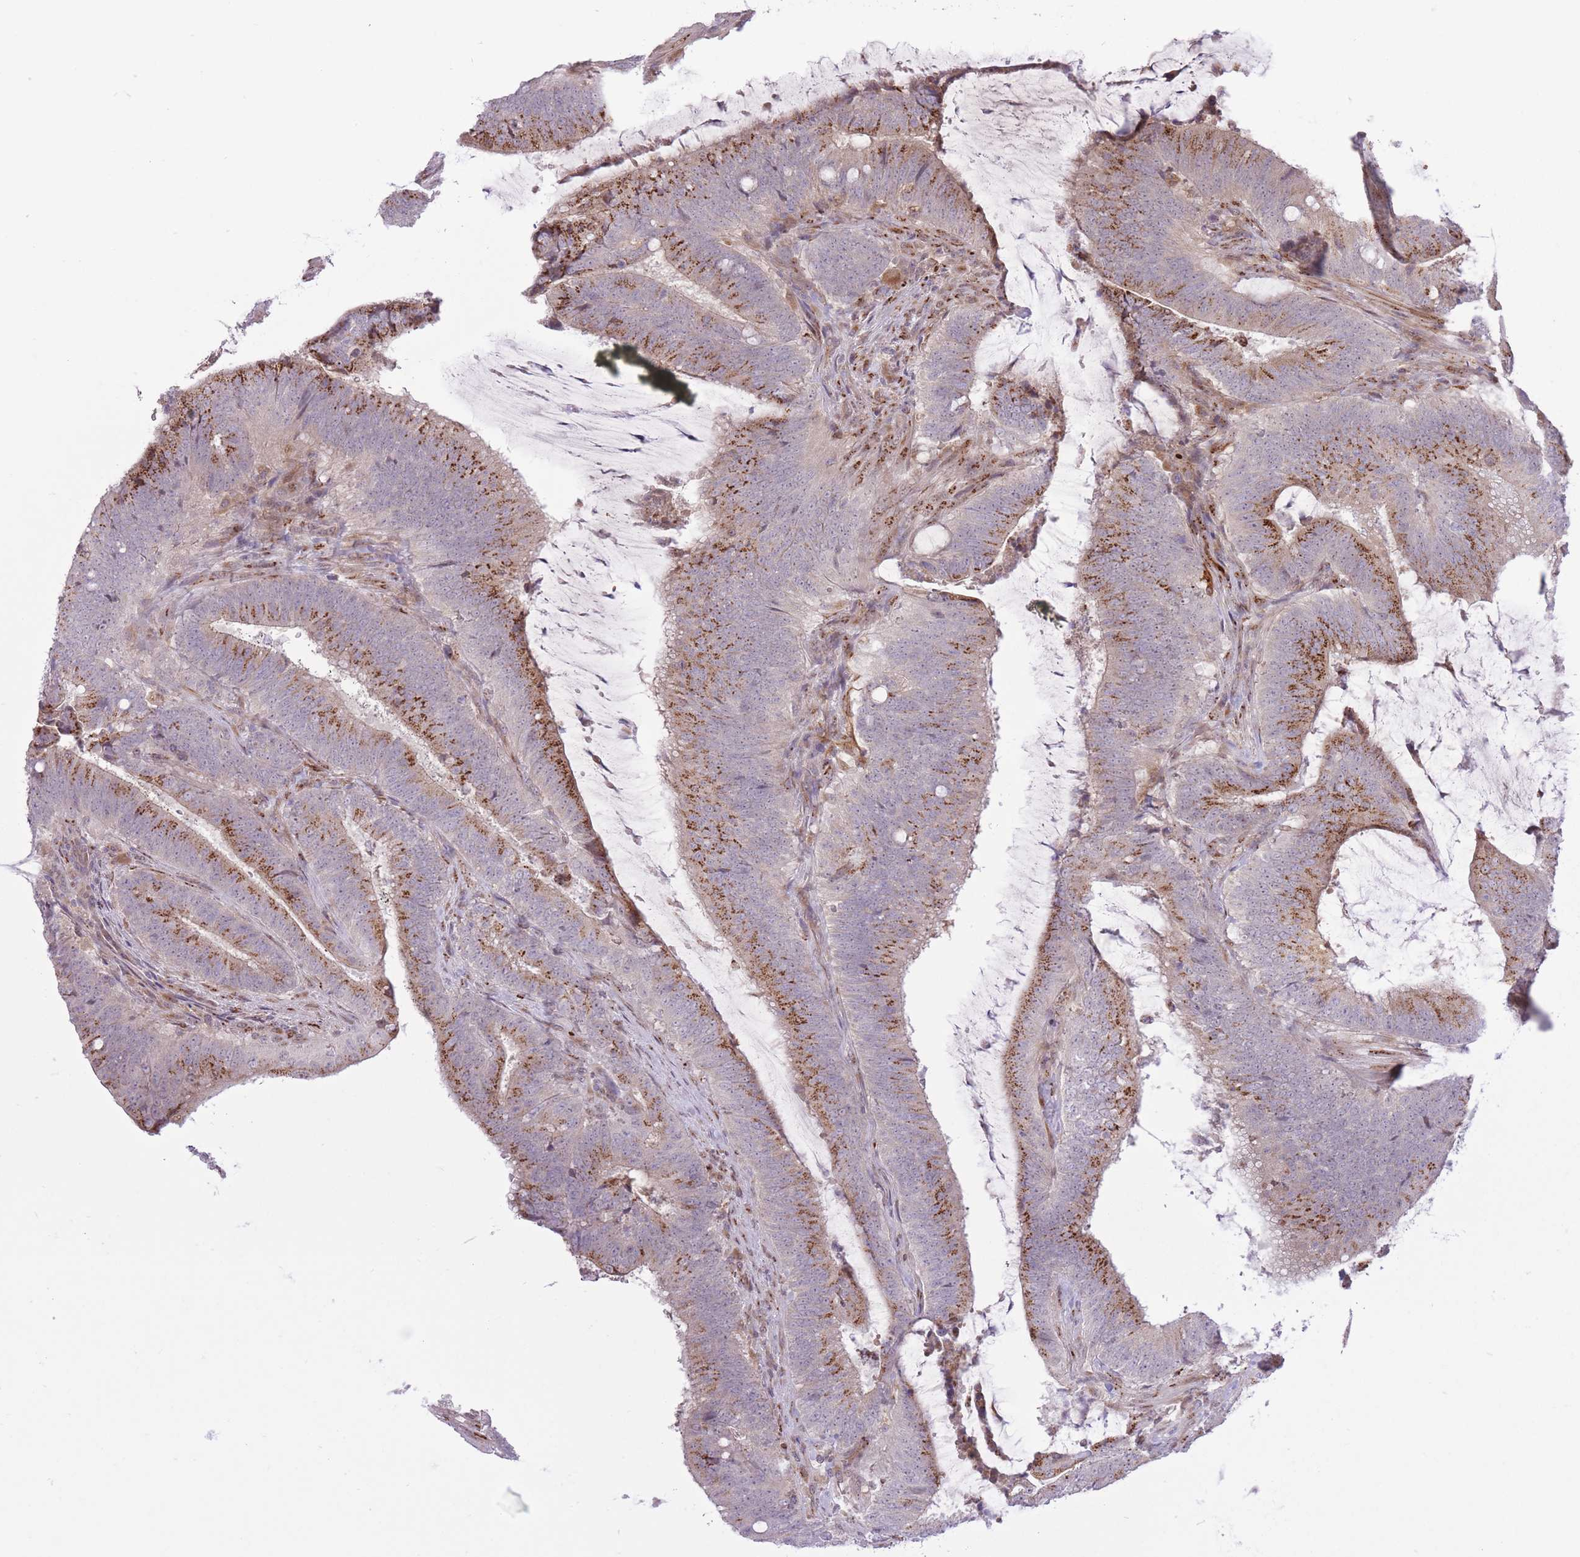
{"staining": {"intensity": "strong", "quantity": "25%-75%", "location": "cytoplasmic/membranous"}, "tissue": "colorectal cancer", "cell_type": "Tumor cells", "image_type": "cancer", "snomed": [{"axis": "morphology", "description": "Adenocarcinoma, NOS"}, {"axis": "topography", "description": "Colon"}], "caption": "Immunohistochemistry (IHC) (DAB) staining of human adenocarcinoma (colorectal) reveals strong cytoplasmic/membranous protein expression in about 25%-75% of tumor cells. The staining was performed using DAB (3,3'-diaminobenzidine) to visualize the protein expression in brown, while the nuclei were stained in blue with hematoxylin (Magnification: 20x).", "gene": "ZBED5", "patient": {"sex": "female", "age": 43}}